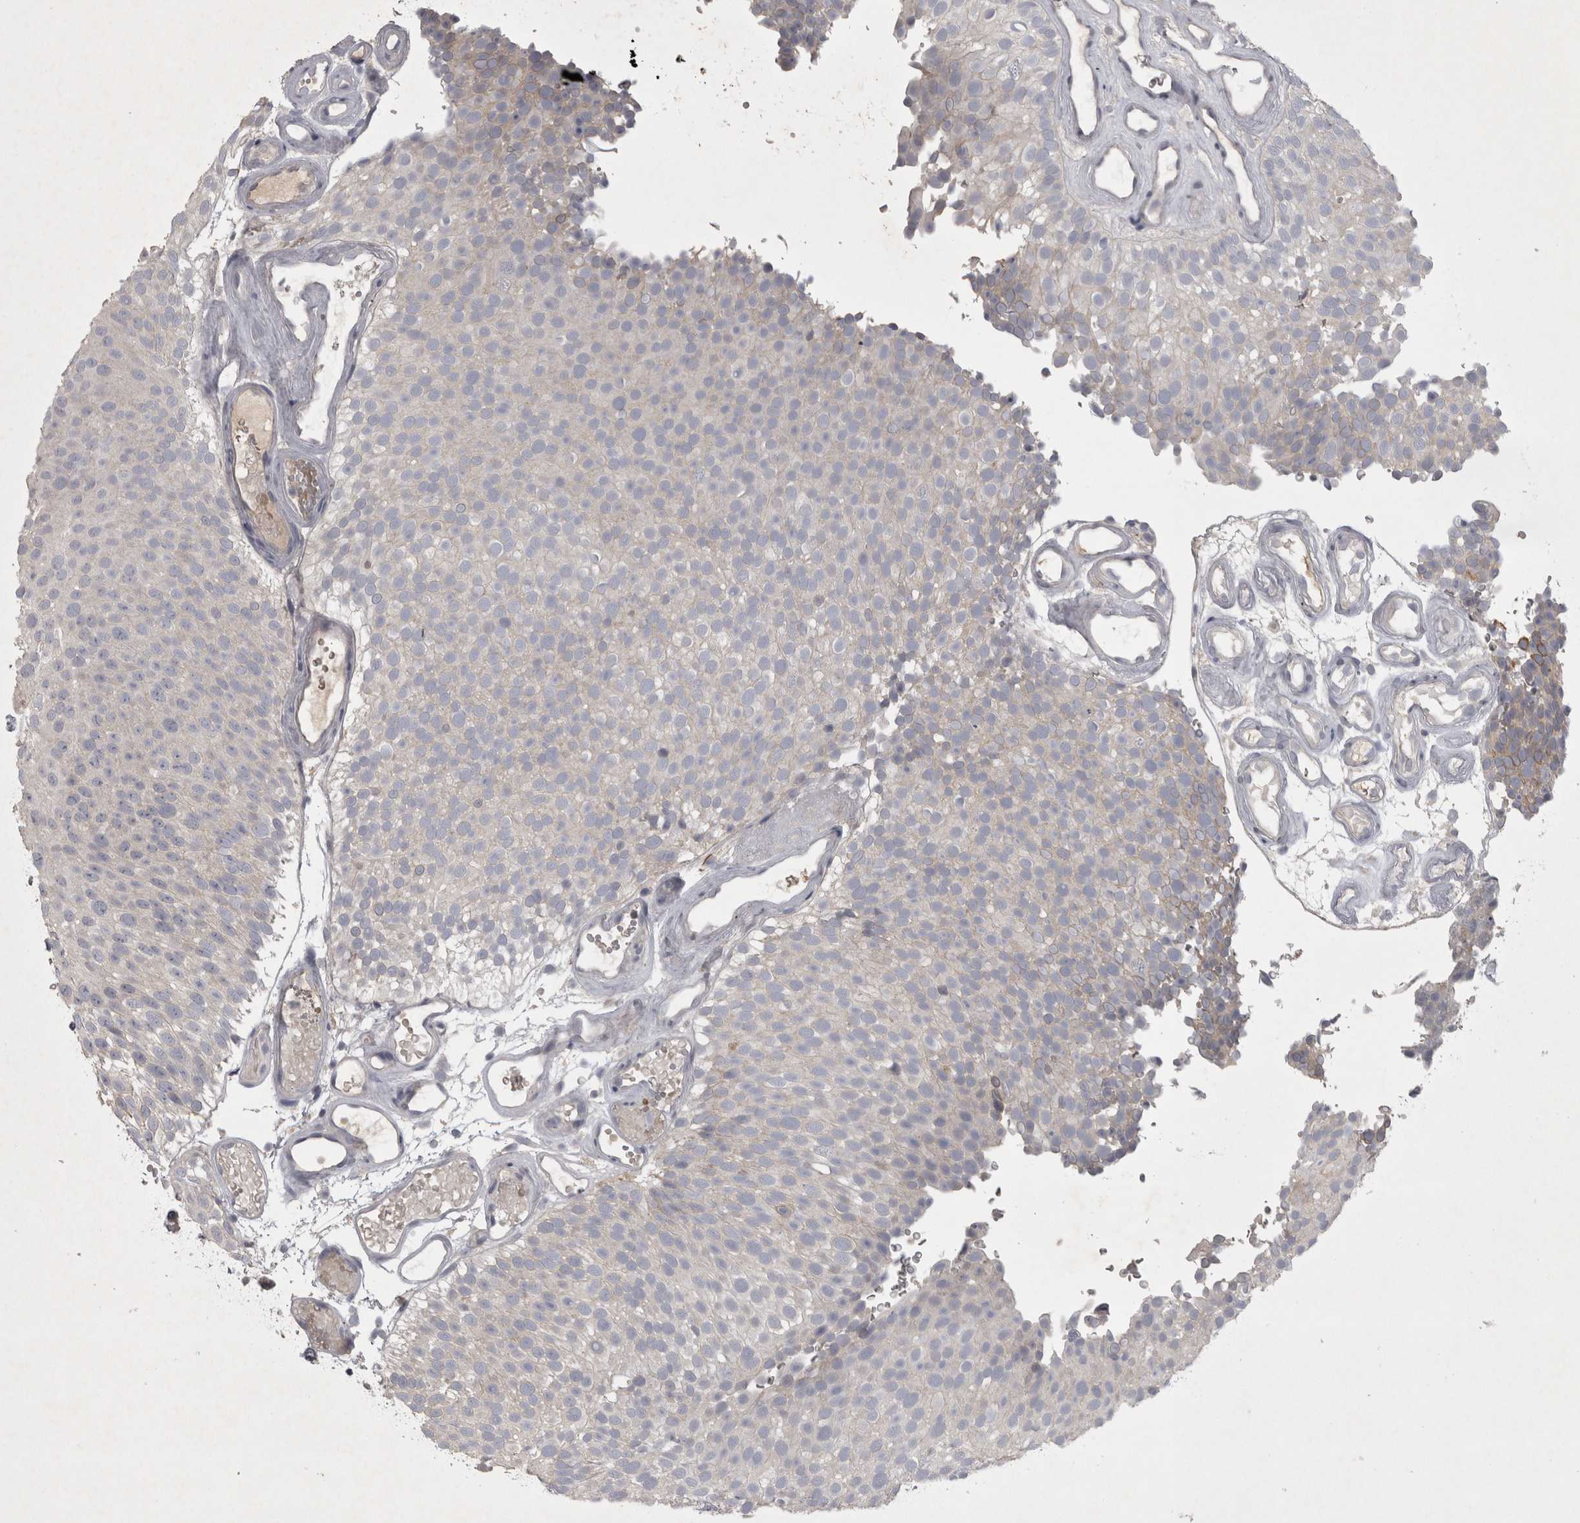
{"staining": {"intensity": "negative", "quantity": "none", "location": "none"}, "tissue": "urothelial cancer", "cell_type": "Tumor cells", "image_type": "cancer", "snomed": [{"axis": "morphology", "description": "Urothelial carcinoma, Low grade"}, {"axis": "topography", "description": "Urinary bladder"}], "caption": "Tumor cells are negative for brown protein staining in urothelial cancer.", "gene": "ENPP7", "patient": {"sex": "male", "age": 78}}